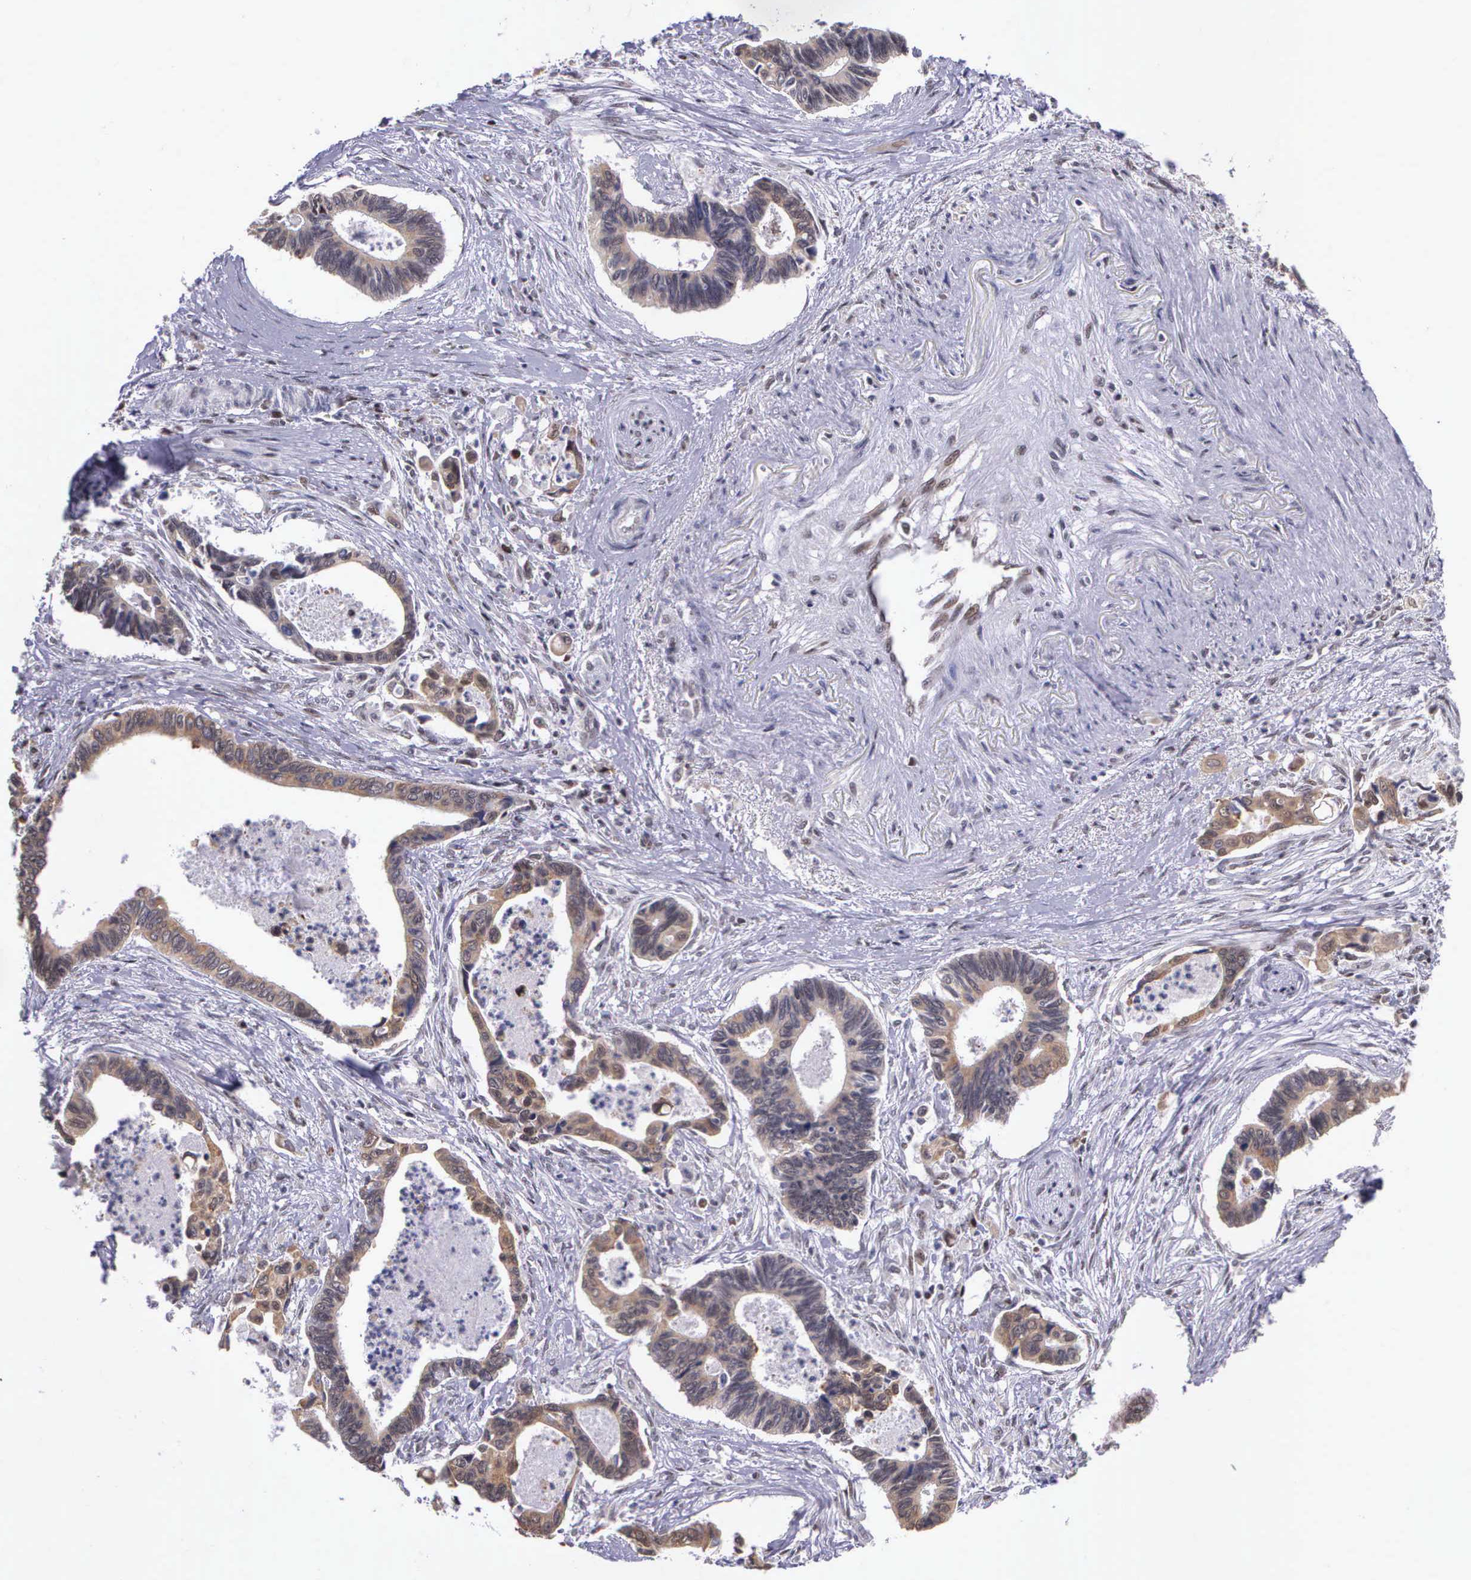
{"staining": {"intensity": "weak", "quantity": "25%-75%", "location": "cytoplasmic/membranous"}, "tissue": "pancreatic cancer", "cell_type": "Tumor cells", "image_type": "cancer", "snomed": [{"axis": "morphology", "description": "Adenocarcinoma, NOS"}, {"axis": "topography", "description": "Pancreas"}], "caption": "IHC micrograph of neoplastic tissue: human pancreatic adenocarcinoma stained using immunohistochemistry displays low levels of weak protein expression localized specifically in the cytoplasmic/membranous of tumor cells, appearing as a cytoplasmic/membranous brown color.", "gene": "SLC25A21", "patient": {"sex": "female", "age": 70}}